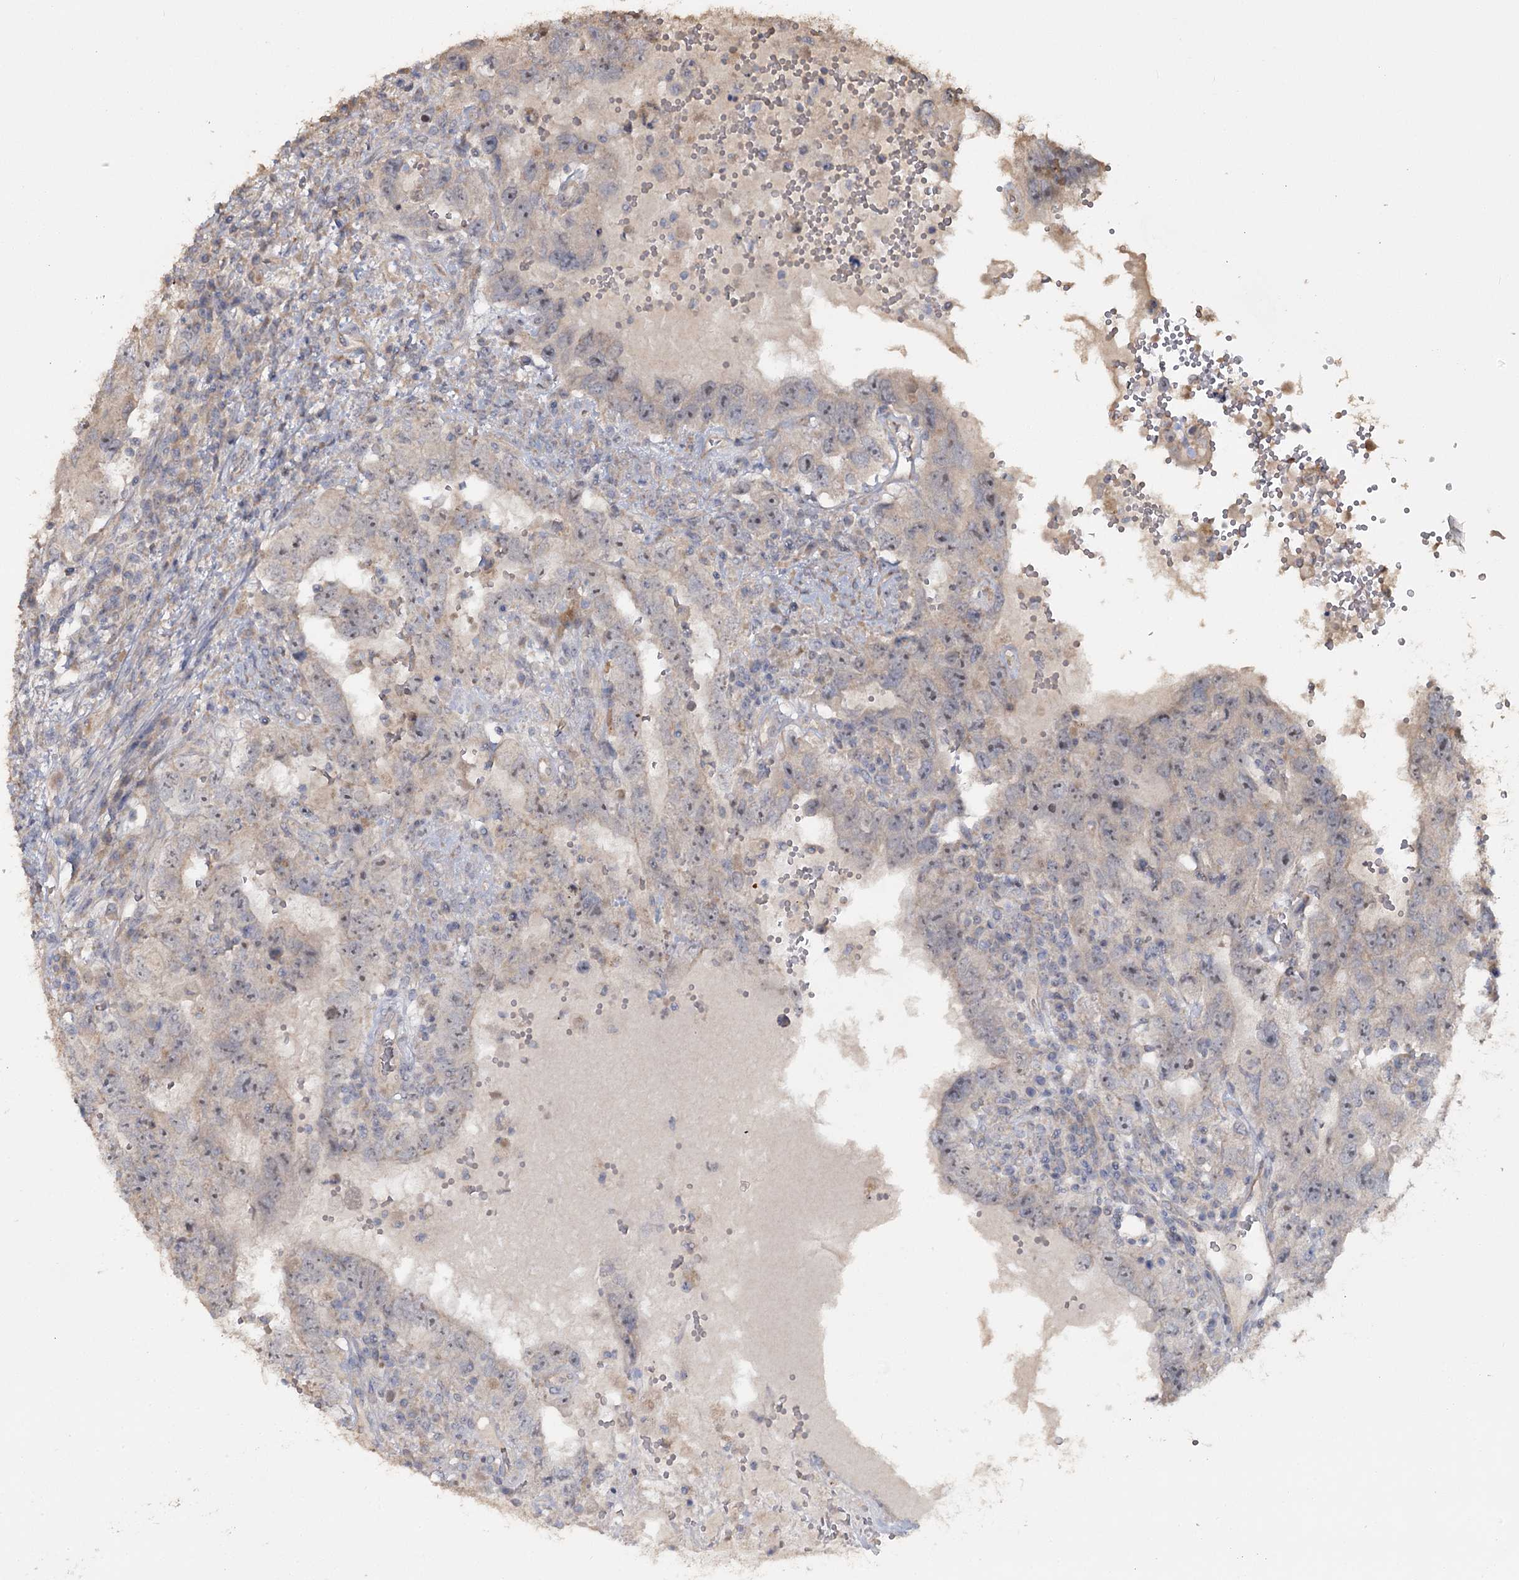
{"staining": {"intensity": "negative", "quantity": "none", "location": "none"}, "tissue": "testis cancer", "cell_type": "Tumor cells", "image_type": "cancer", "snomed": [{"axis": "morphology", "description": "Carcinoma, Embryonal, NOS"}, {"axis": "topography", "description": "Testis"}], "caption": "Photomicrograph shows no protein positivity in tumor cells of testis cancer (embryonal carcinoma) tissue.", "gene": "ANGPTL5", "patient": {"sex": "male", "age": 26}}